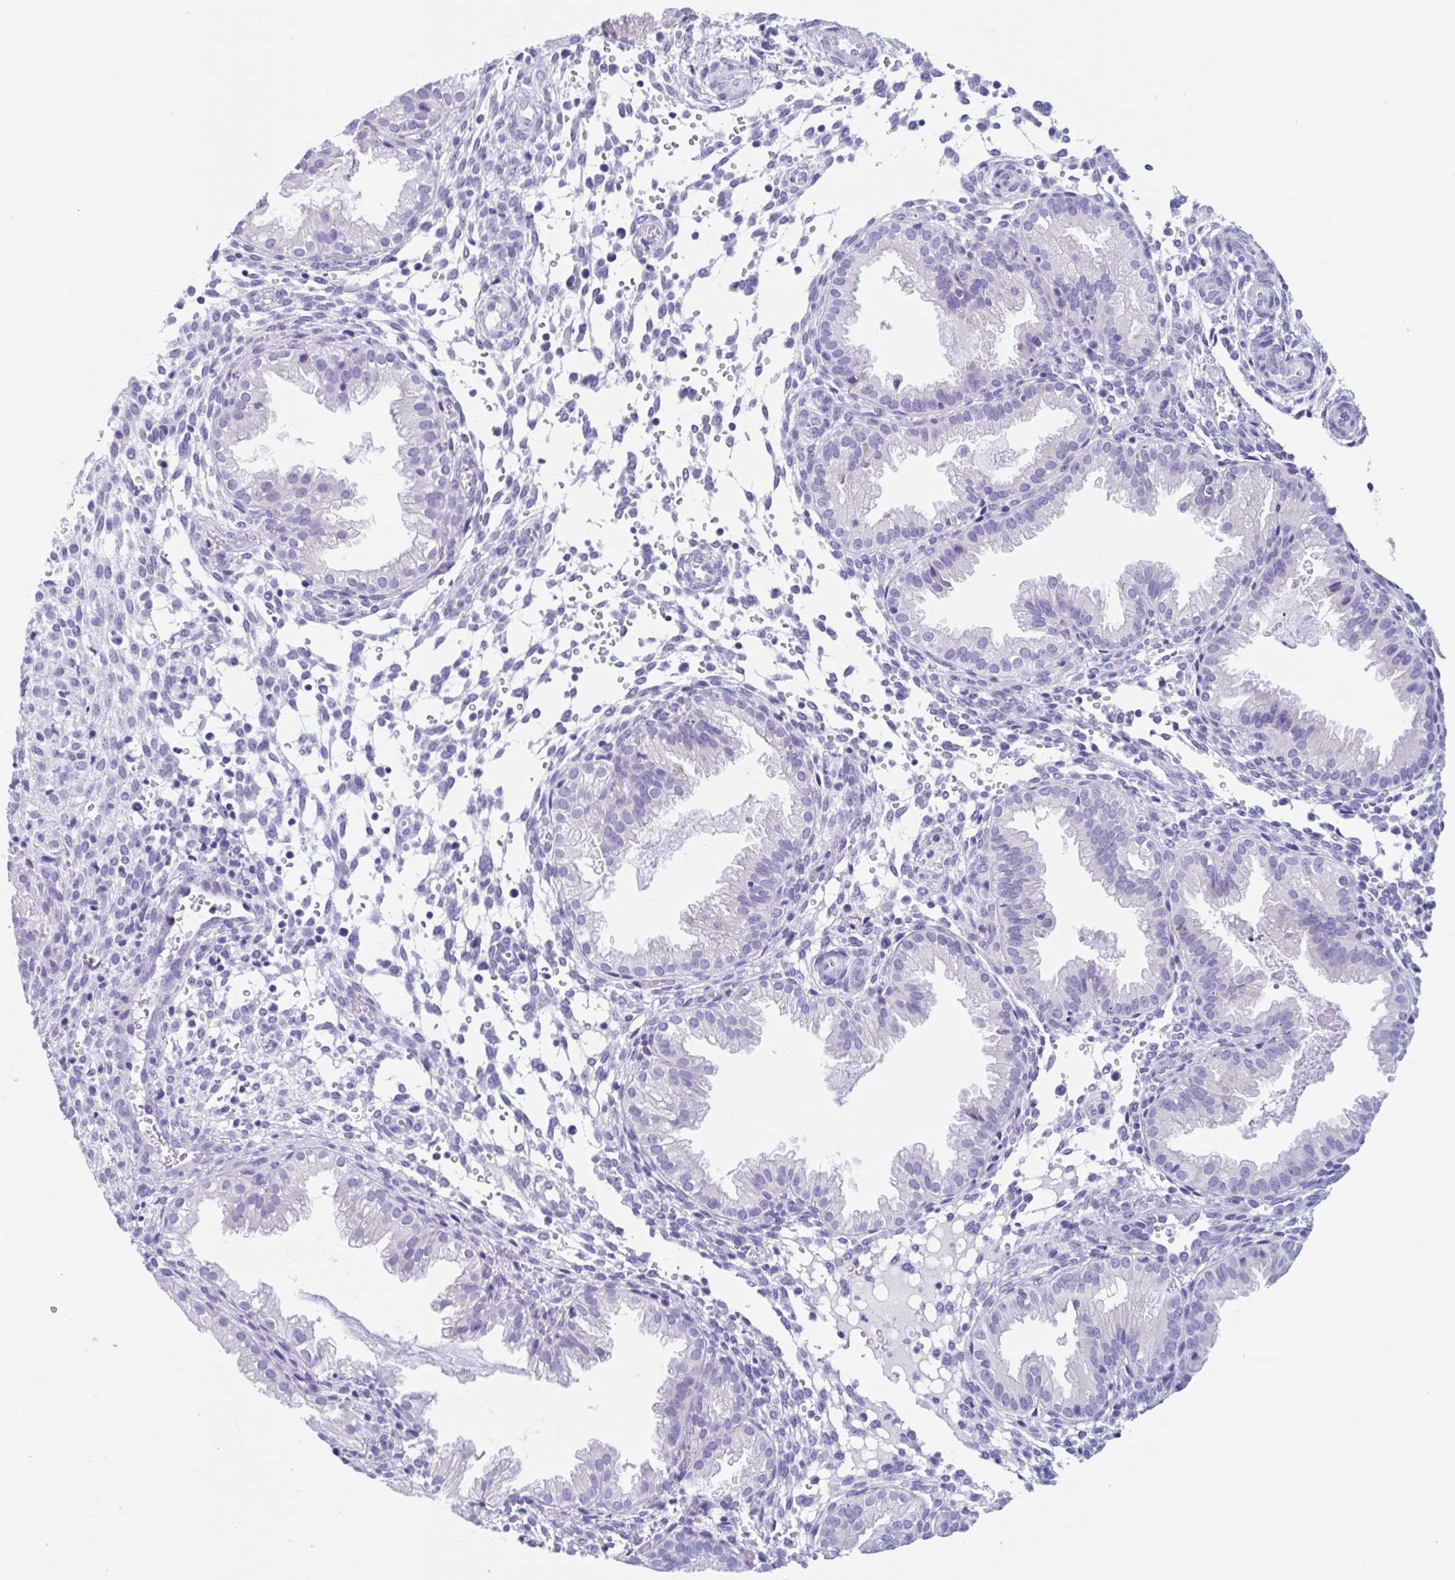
{"staining": {"intensity": "negative", "quantity": "none", "location": "none"}, "tissue": "endometrium", "cell_type": "Cells in endometrial stroma", "image_type": "normal", "snomed": [{"axis": "morphology", "description": "Normal tissue, NOS"}, {"axis": "topography", "description": "Endometrium"}], "caption": "Cells in endometrial stroma show no significant staining in unremarkable endometrium. Brightfield microscopy of immunohistochemistry stained with DAB (3,3'-diaminobenzidine) (brown) and hematoxylin (blue), captured at high magnification.", "gene": "CPTP", "patient": {"sex": "female", "age": 33}}